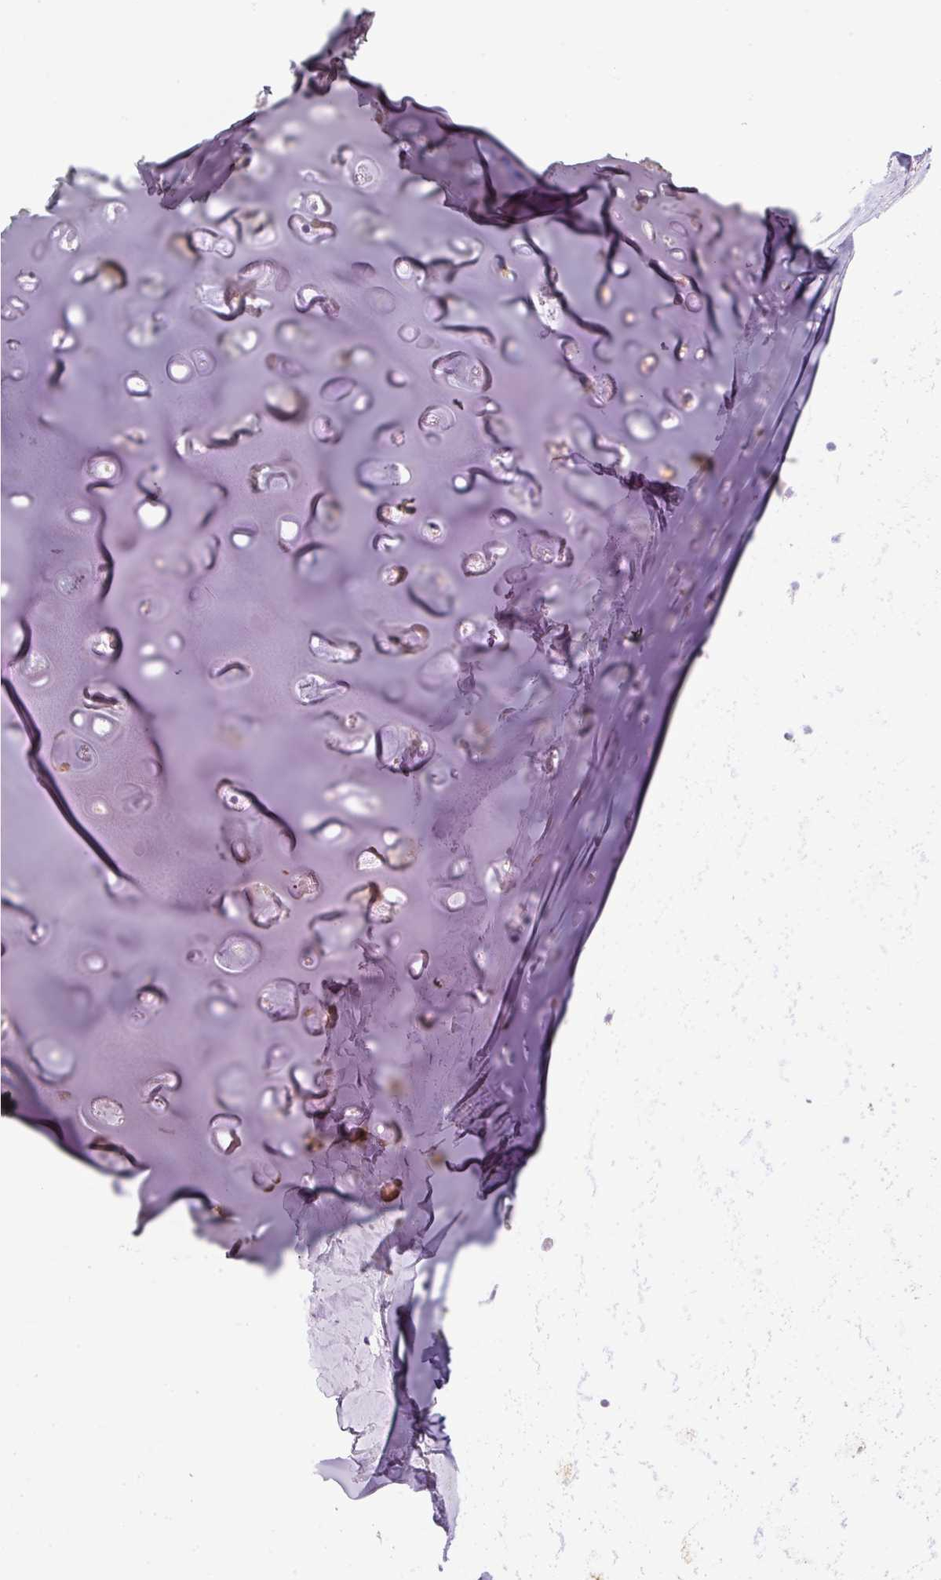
{"staining": {"intensity": "negative", "quantity": "none", "location": "none"}, "tissue": "adipose tissue", "cell_type": "Adipocytes", "image_type": "normal", "snomed": [{"axis": "morphology", "description": "Normal tissue, NOS"}, {"axis": "topography", "description": "Cartilage tissue"}, {"axis": "topography", "description": "Bronchus"}, {"axis": "topography", "description": "Peripheral nerve tissue"}], "caption": "Immunohistochemistry (IHC) image of normal adipose tissue stained for a protein (brown), which displays no staining in adipocytes. (DAB (3,3'-diaminobenzidine) IHC visualized using brightfield microscopy, high magnification).", "gene": "DNM1", "patient": {"sex": "female", "age": 59}}